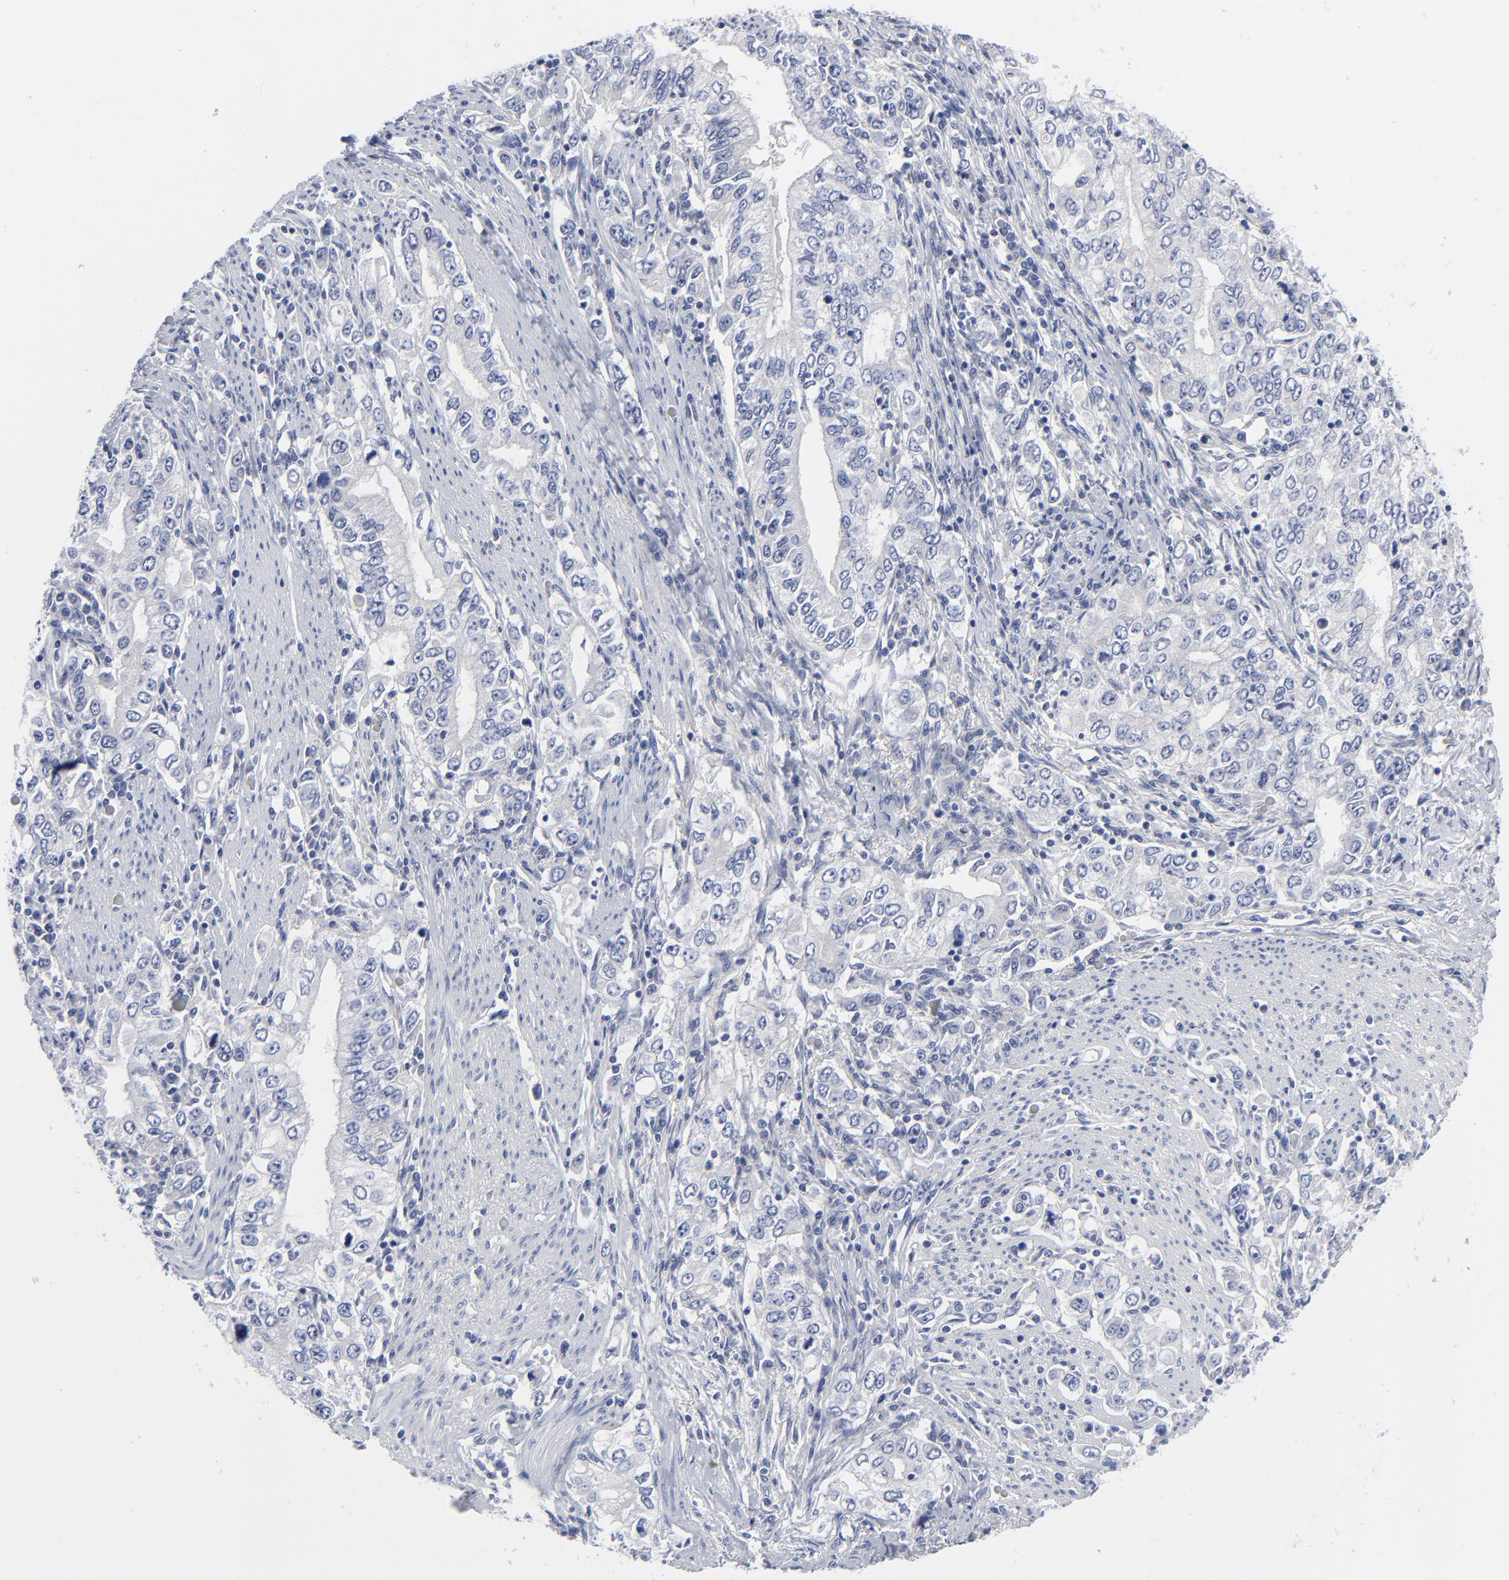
{"staining": {"intensity": "negative", "quantity": "none", "location": "none"}, "tissue": "stomach cancer", "cell_type": "Tumor cells", "image_type": "cancer", "snomed": [{"axis": "morphology", "description": "Adenocarcinoma, NOS"}, {"axis": "topography", "description": "Stomach, lower"}], "caption": "Stomach cancer (adenocarcinoma) was stained to show a protein in brown. There is no significant positivity in tumor cells. Nuclei are stained in blue.", "gene": "CLEC4G", "patient": {"sex": "female", "age": 72}}